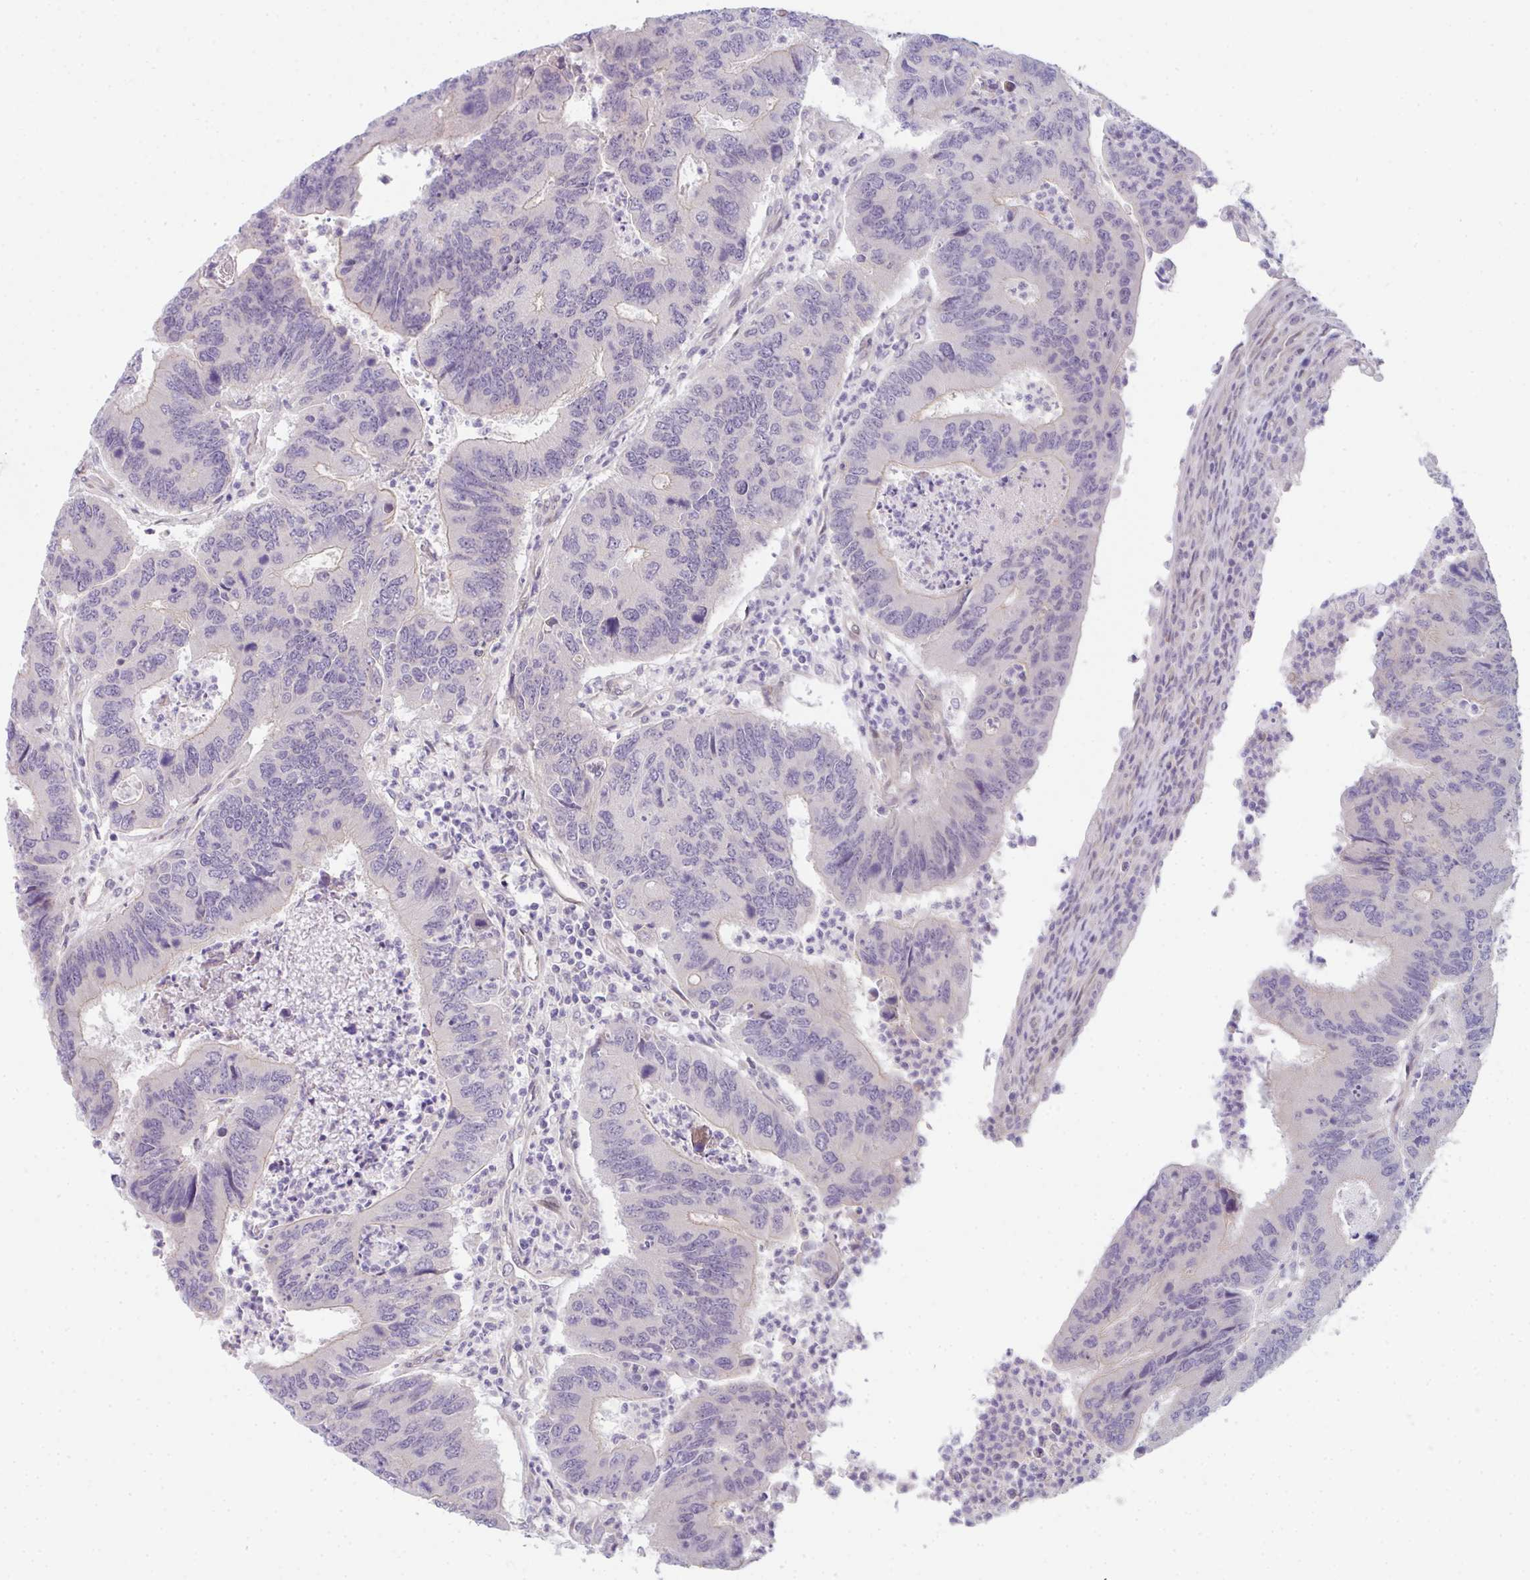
{"staining": {"intensity": "negative", "quantity": "none", "location": "none"}, "tissue": "colorectal cancer", "cell_type": "Tumor cells", "image_type": "cancer", "snomed": [{"axis": "morphology", "description": "Adenocarcinoma, NOS"}, {"axis": "topography", "description": "Colon"}], "caption": "There is no significant expression in tumor cells of colorectal adenocarcinoma.", "gene": "TNFRSF10A", "patient": {"sex": "female", "age": 67}}